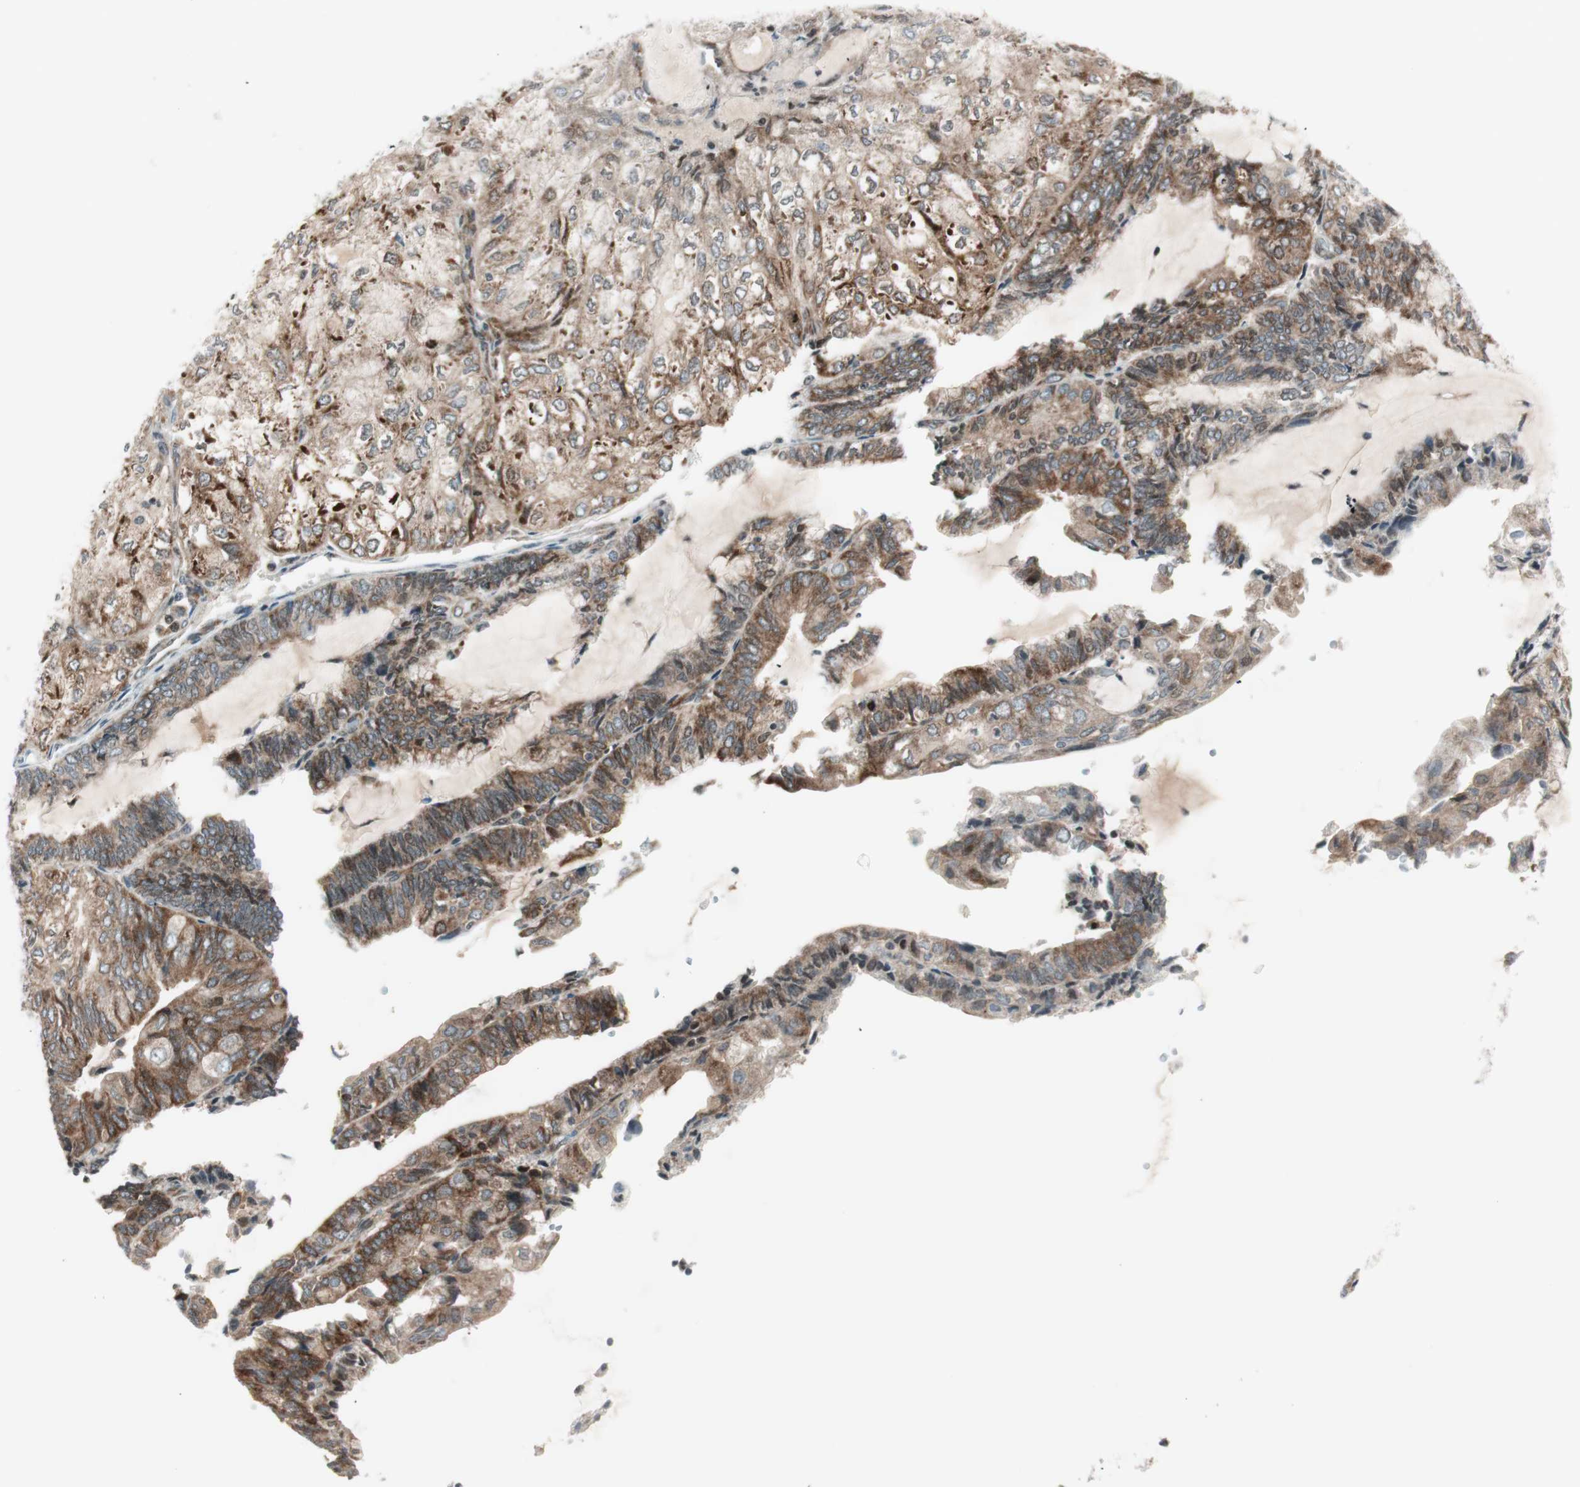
{"staining": {"intensity": "moderate", "quantity": ">75%", "location": "cytoplasmic/membranous"}, "tissue": "endometrial cancer", "cell_type": "Tumor cells", "image_type": "cancer", "snomed": [{"axis": "morphology", "description": "Adenocarcinoma, NOS"}, {"axis": "topography", "description": "Endometrium"}], "caption": "Tumor cells show moderate cytoplasmic/membranous positivity in approximately >75% of cells in adenocarcinoma (endometrial).", "gene": "TPT1", "patient": {"sex": "female", "age": 81}}